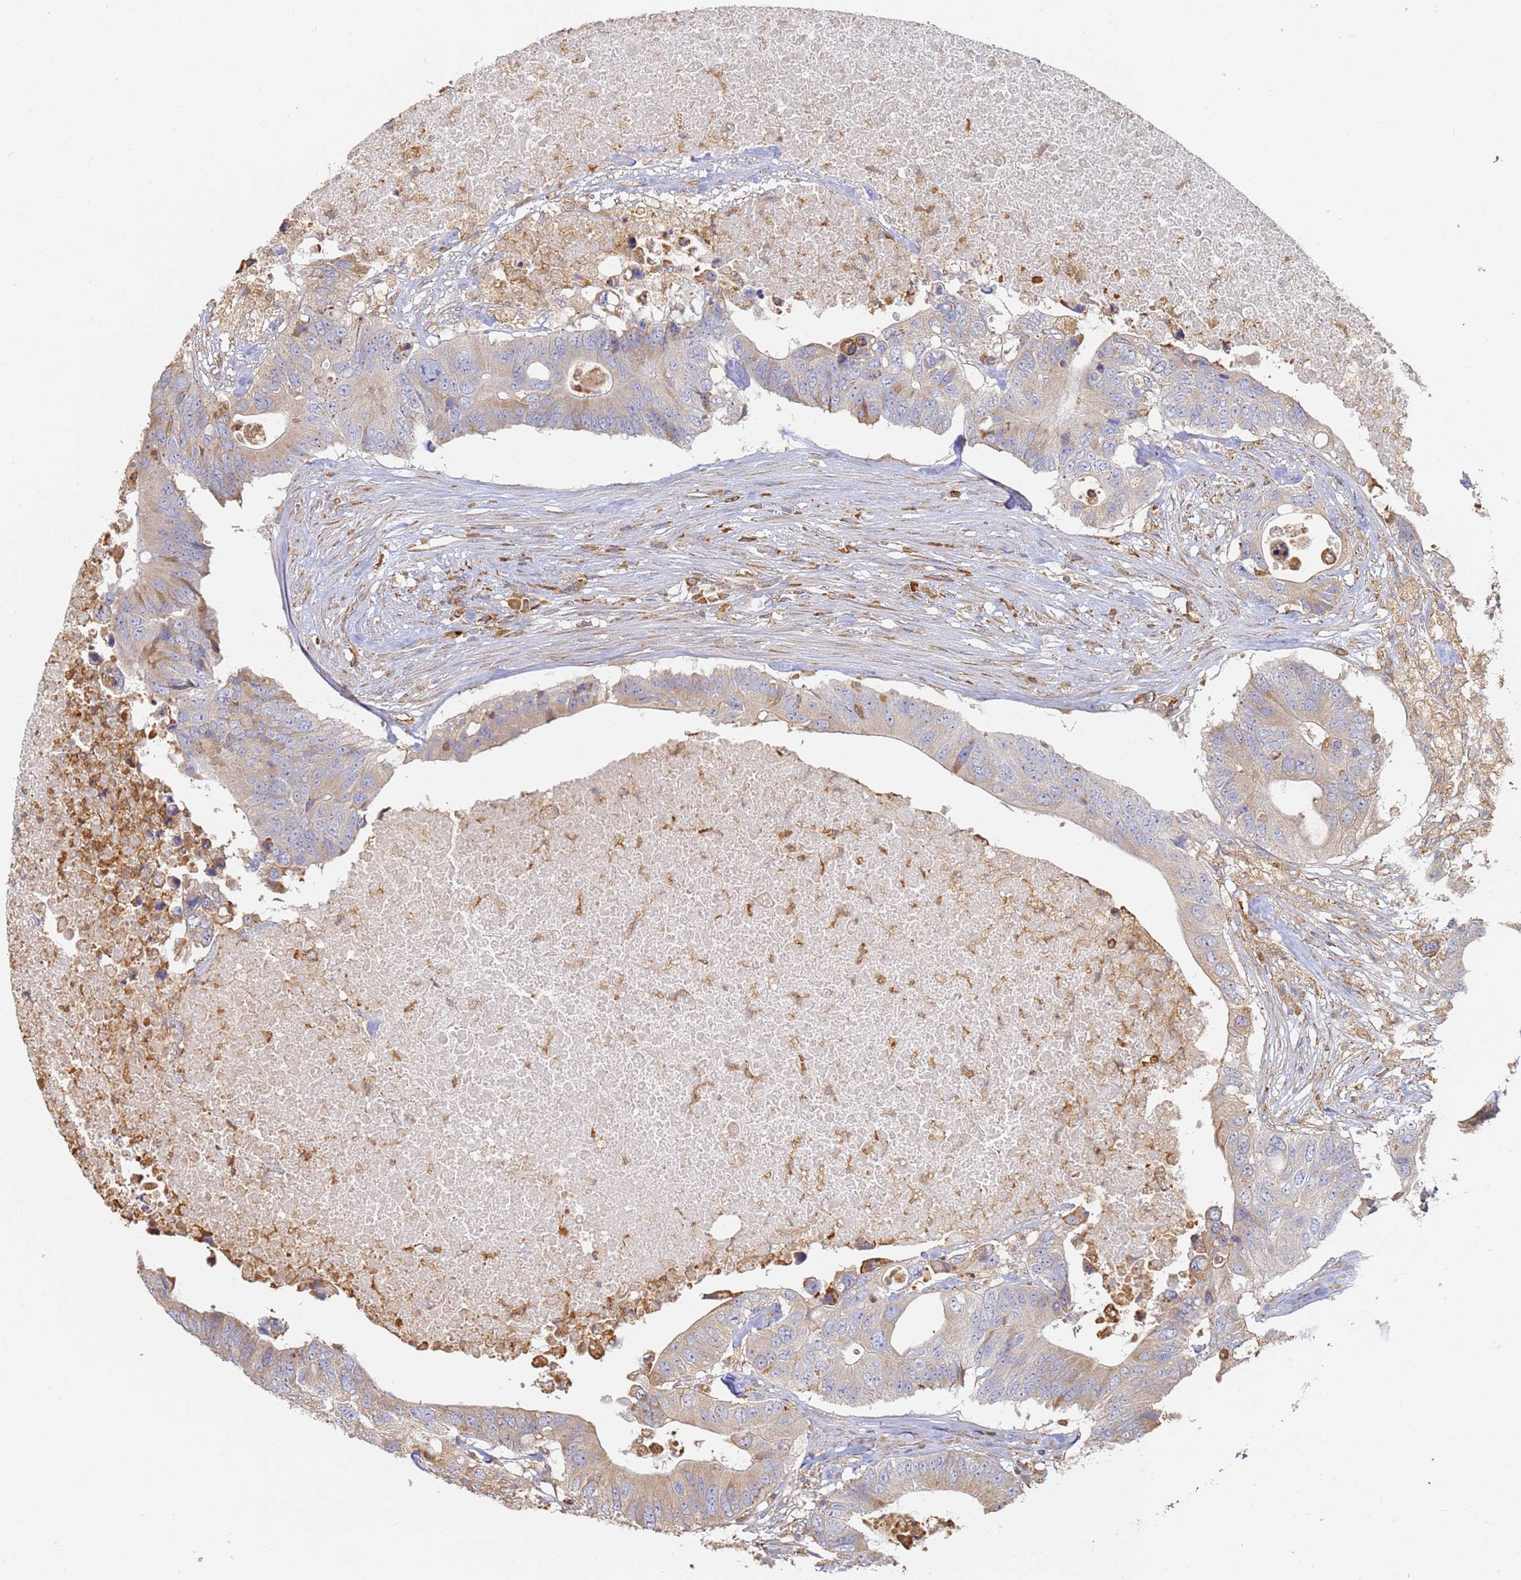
{"staining": {"intensity": "weak", "quantity": "<25%", "location": "cytoplasmic/membranous"}, "tissue": "colorectal cancer", "cell_type": "Tumor cells", "image_type": "cancer", "snomed": [{"axis": "morphology", "description": "Adenocarcinoma, NOS"}, {"axis": "topography", "description": "Colon"}], "caption": "Immunohistochemistry (IHC) micrograph of neoplastic tissue: adenocarcinoma (colorectal) stained with DAB exhibits no significant protein expression in tumor cells. Brightfield microscopy of IHC stained with DAB (brown) and hematoxylin (blue), captured at high magnification.", "gene": "BIN2", "patient": {"sex": "male", "age": 71}}